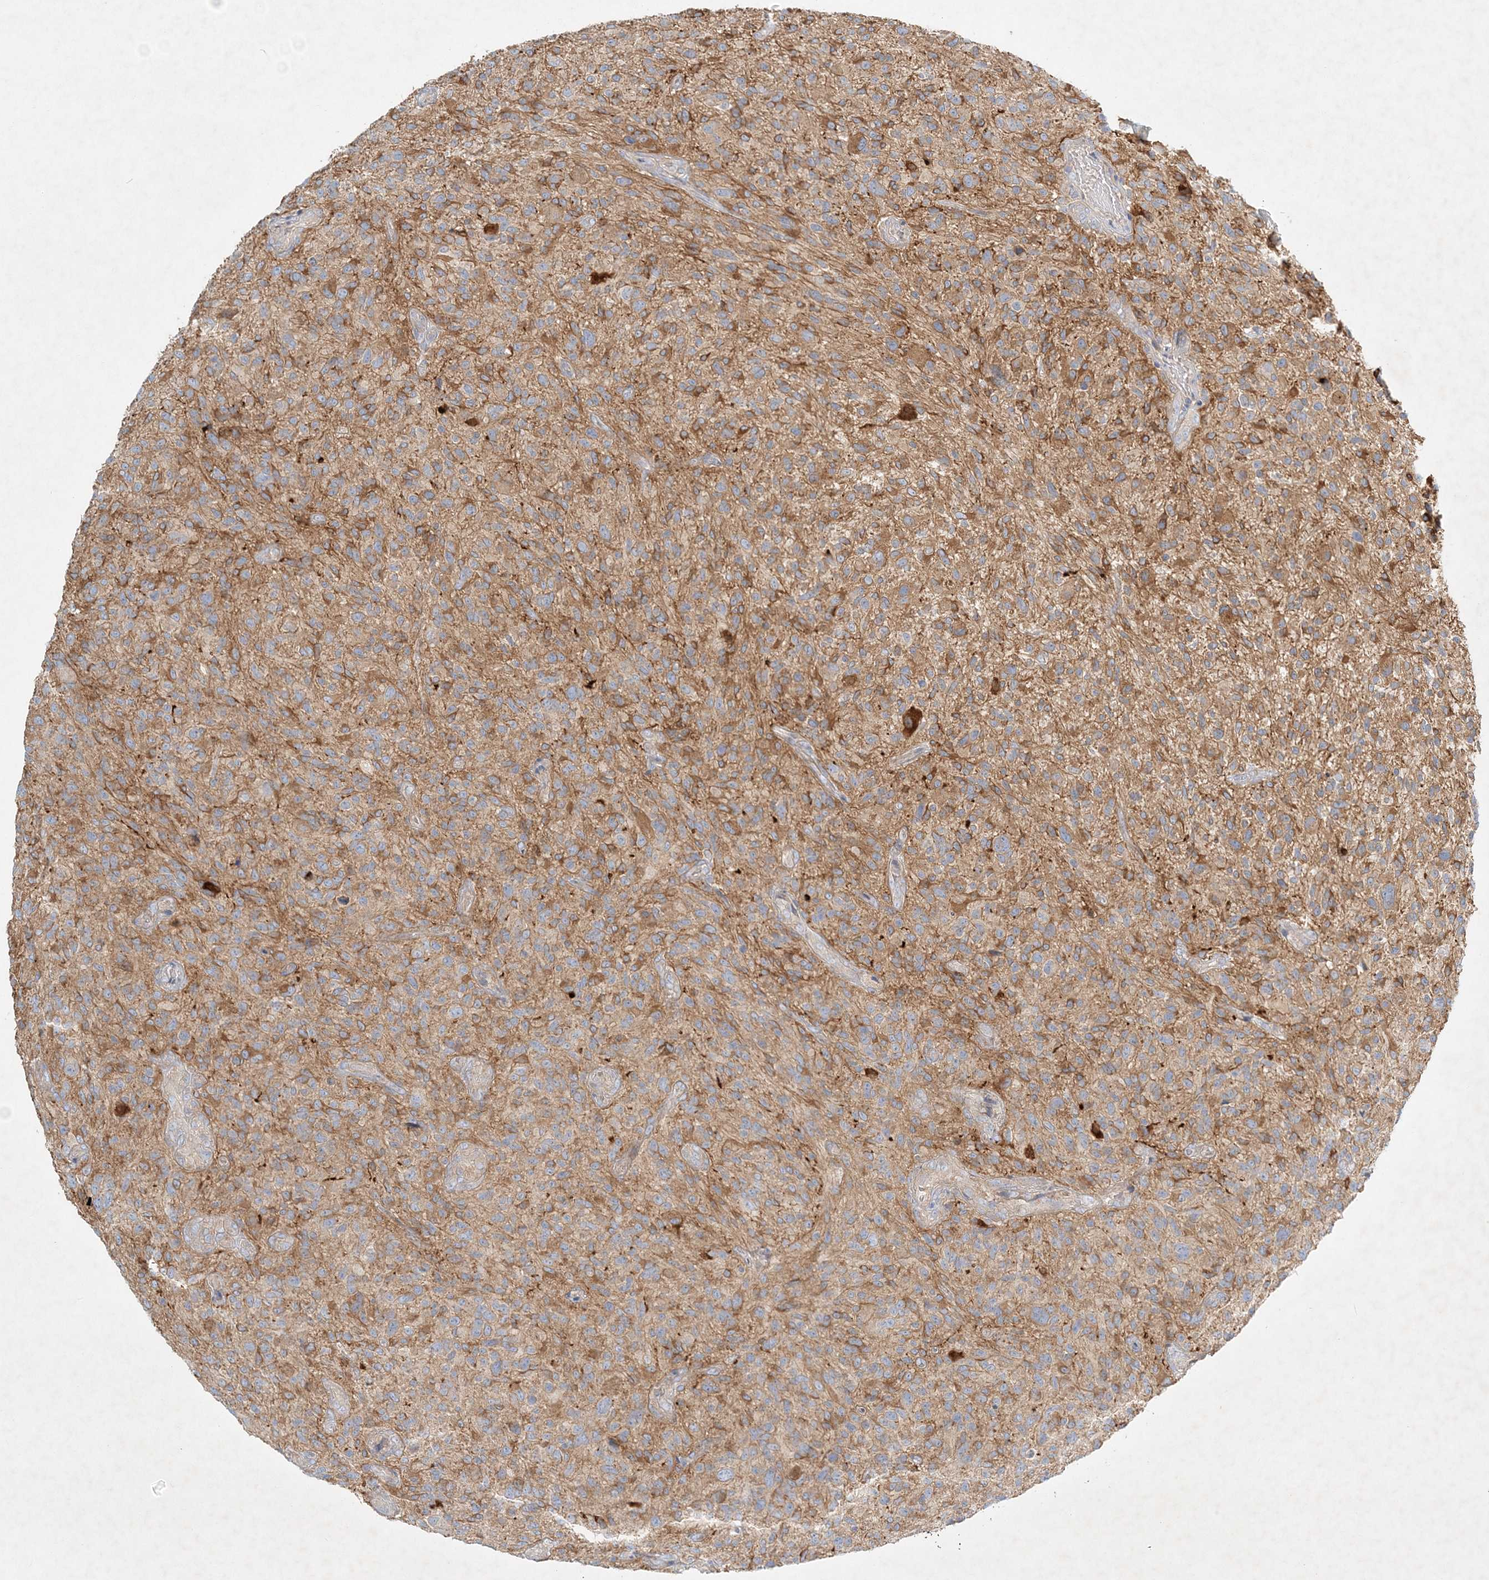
{"staining": {"intensity": "moderate", "quantity": "25%-75%", "location": "cytoplasmic/membranous"}, "tissue": "glioma", "cell_type": "Tumor cells", "image_type": "cancer", "snomed": [{"axis": "morphology", "description": "Glioma, malignant, High grade"}, {"axis": "topography", "description": "Brain"}], "caption": "The photomicrograph displays a brown stain indicating the presence of a protein in the cytoplasmic/membranous of tumor cells in malignant glioma (high-grade).", "gene": "STK11IP", "patient": {"sex": "male", "age": 47}}